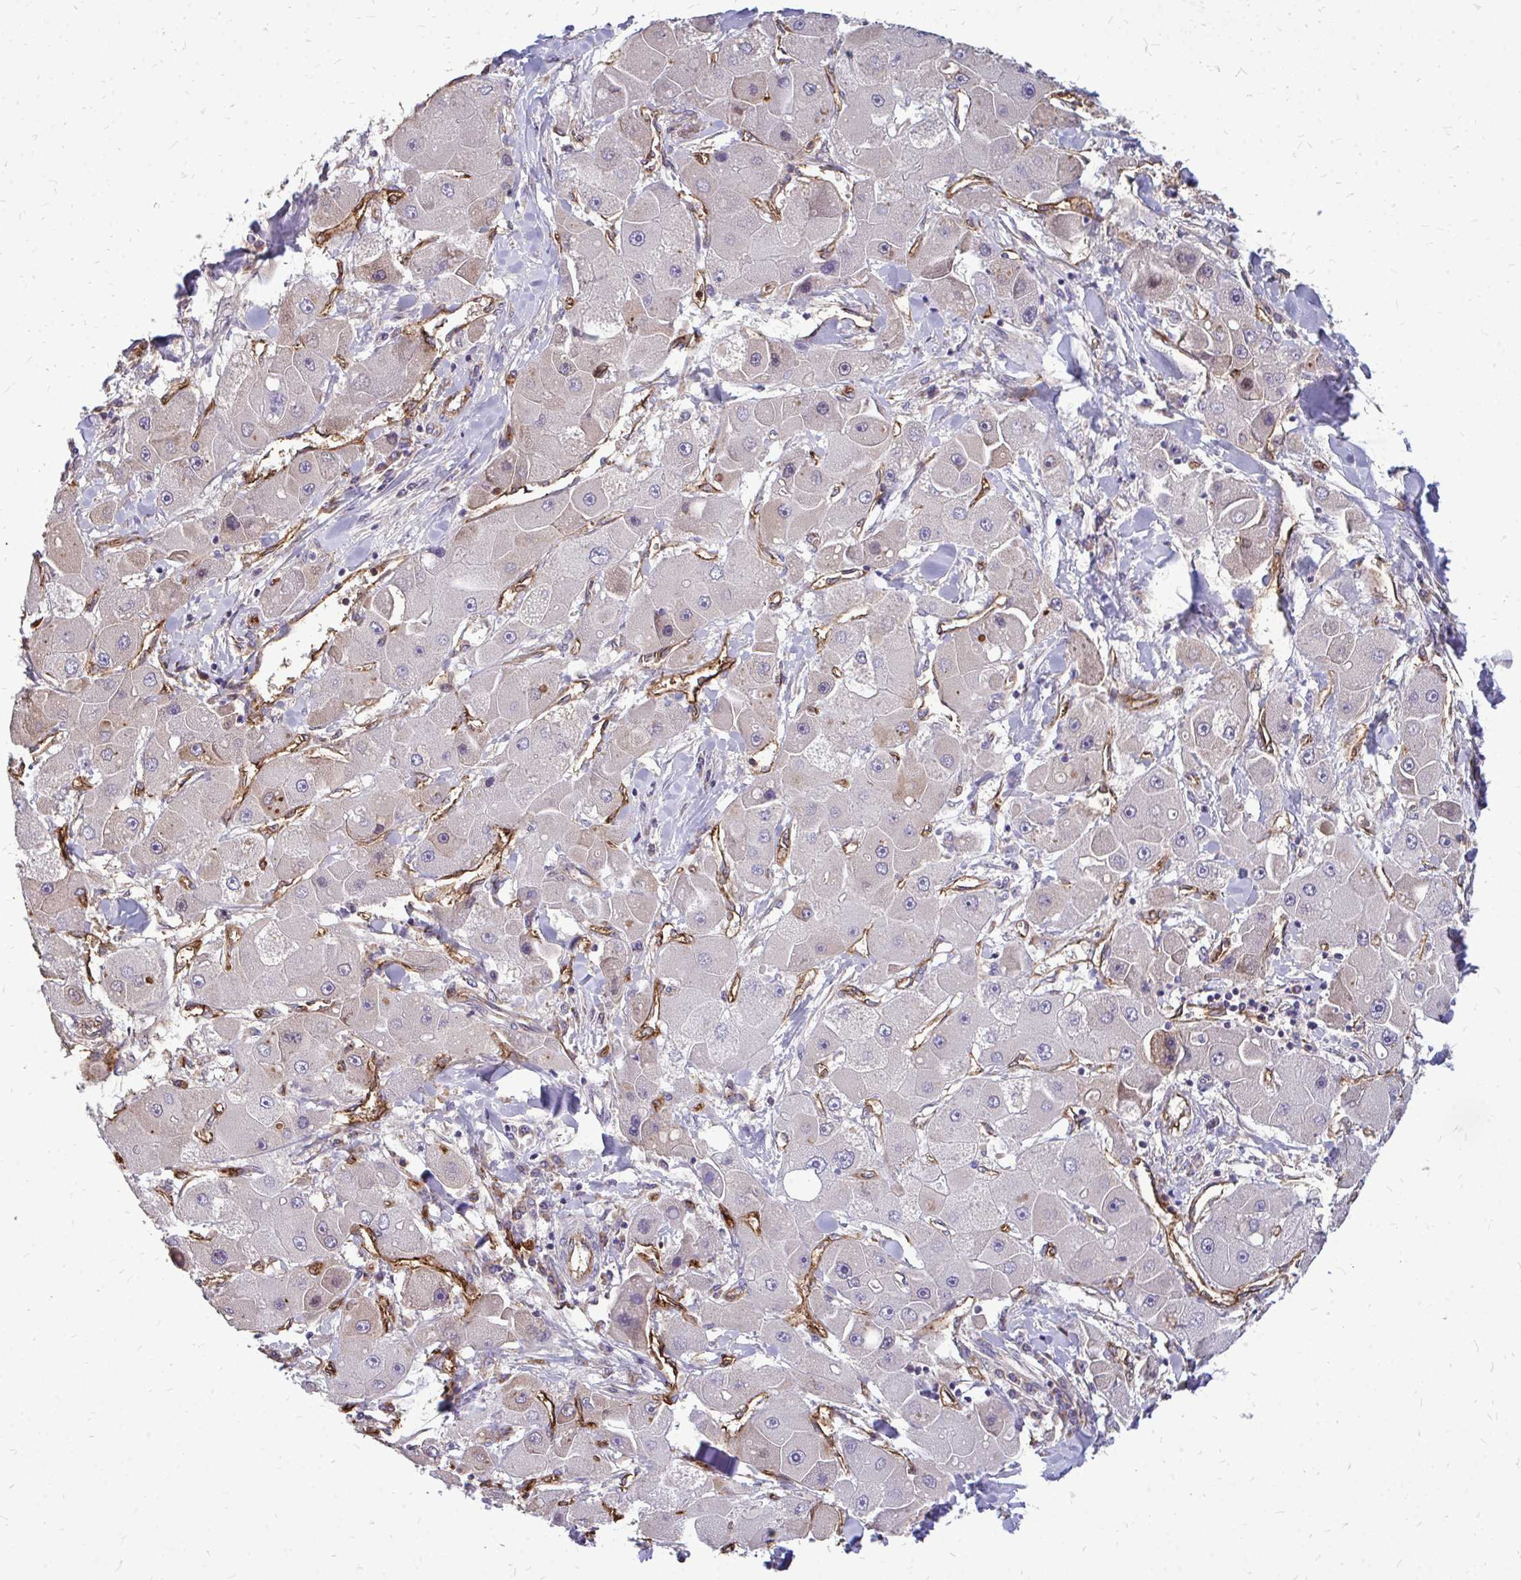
{"staining": {"intensity": "negative", "quantity": "none", "location": "none"}, "tissue": "liver cancer", "cell_type": "Tumor cells", "image_type": "cancer", "snomed": [{"axis": "morphology", "description": "Carcinoma, Hepatocellular, NOS"}, {"axis": "topography", "description": "Liver"}], "caption": "The image shows no significant staining in tumor cells of liver cancer. (Immunohistochemistry (ihc), brightfield microscopy, high magnification).", "gene": "MARCKSL1", "patient": {"sex": "male", "age": 24}}